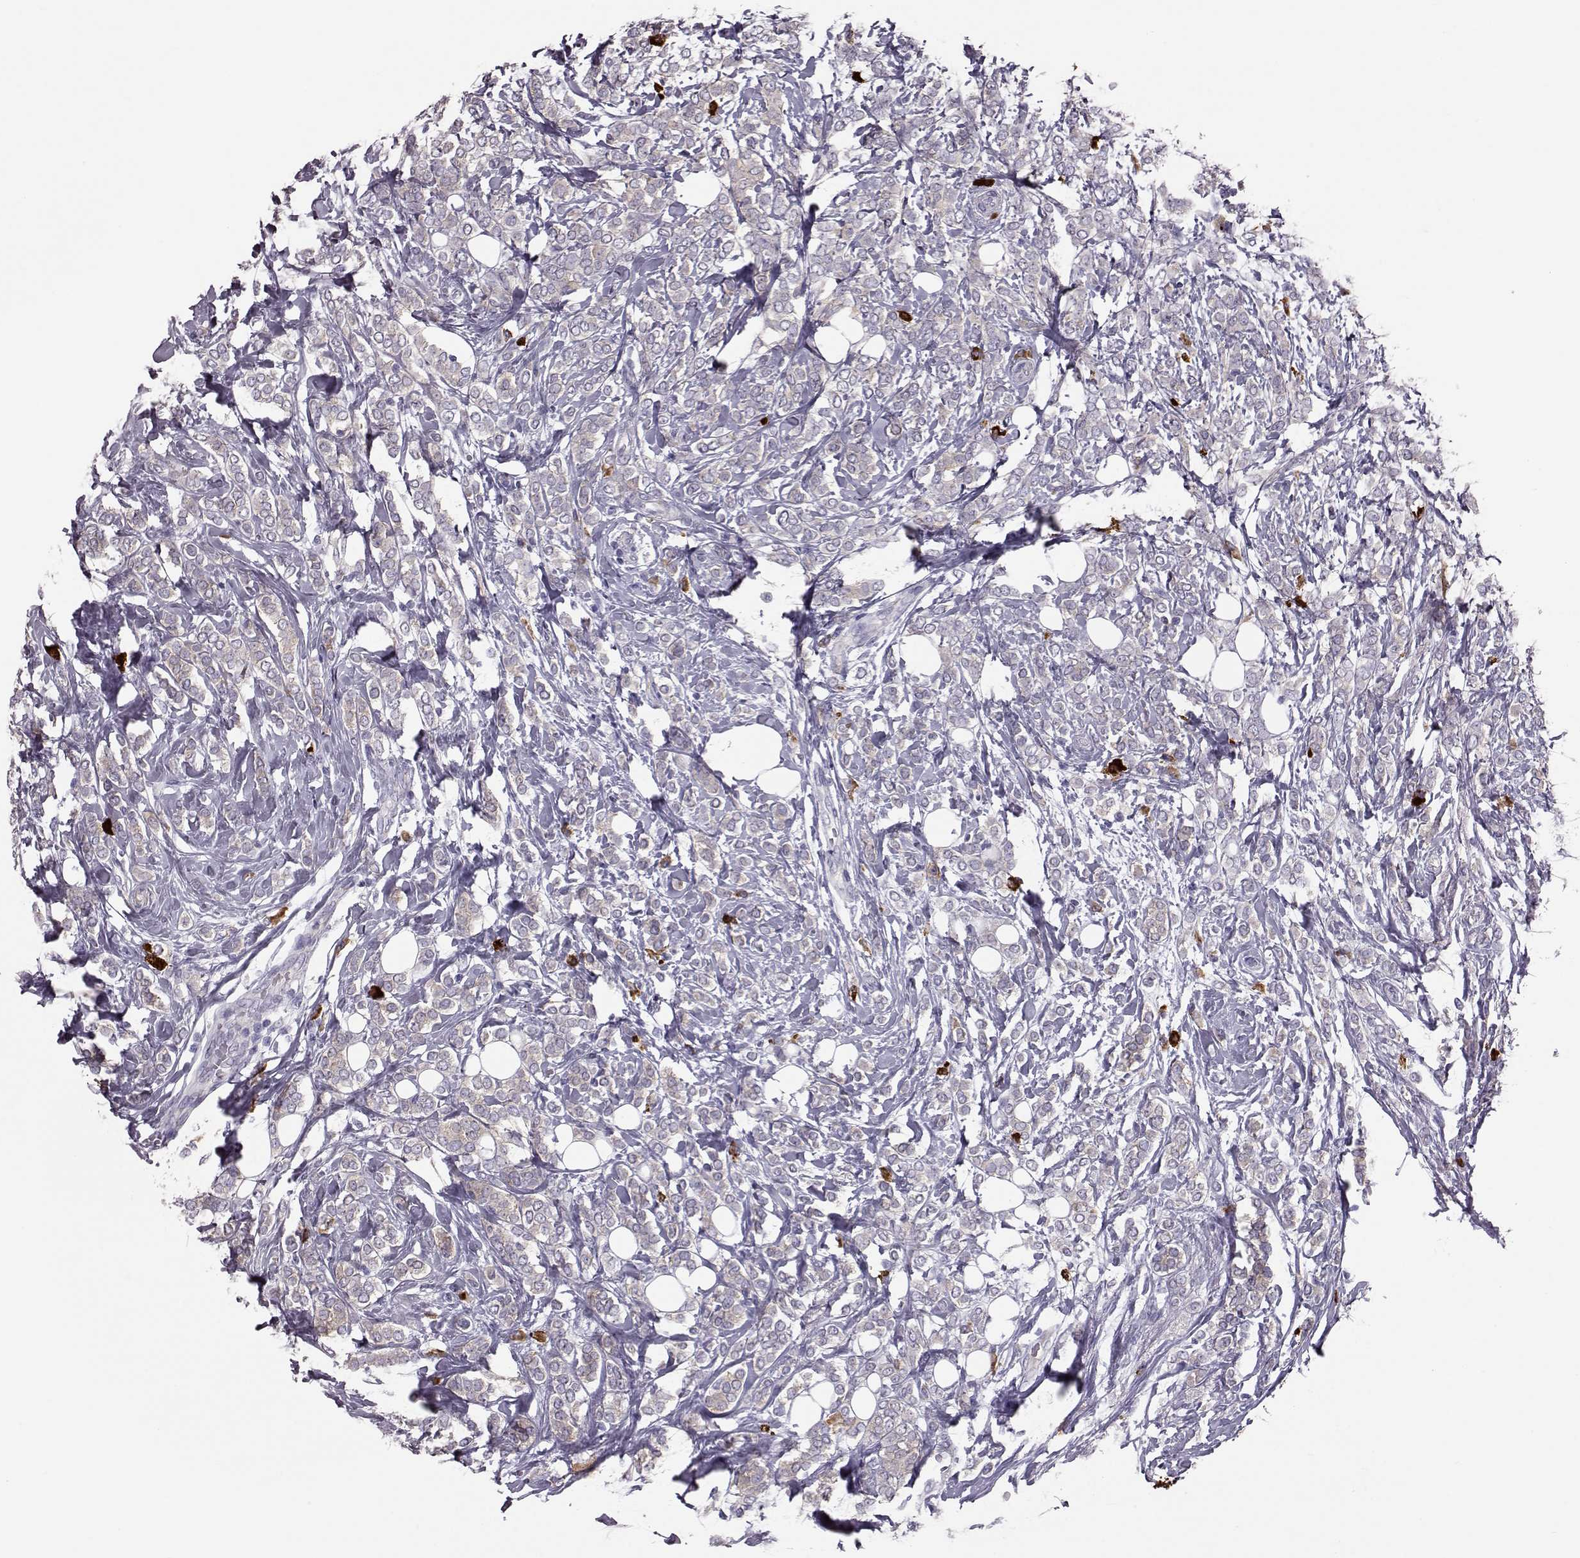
{"staining": {"intensity": "negative", "quantity": "none", "location": "none"}, "tissue": "breast cancer", "cell_type": "Tumor cells", "image_type": "cancer", "snomed": [{"axis": "morphology", "description": "Lobular carcinoma"}, {"axis": "topography", "description": "Breast"}], "caption": "A high-resolution micrograph shows IHC staining of lobular carcinoma (breast), which displays no significant staining in tumor cells. The staining was performed using DAB (3,3'-diaminobenzidine) to visualize the protein expression in brown, while the nuclei were stained in blue with hematoxylin (Magnification: 20x).", "gene": "ADGRG5", "patient": {"sex": "female", "age": 49}}